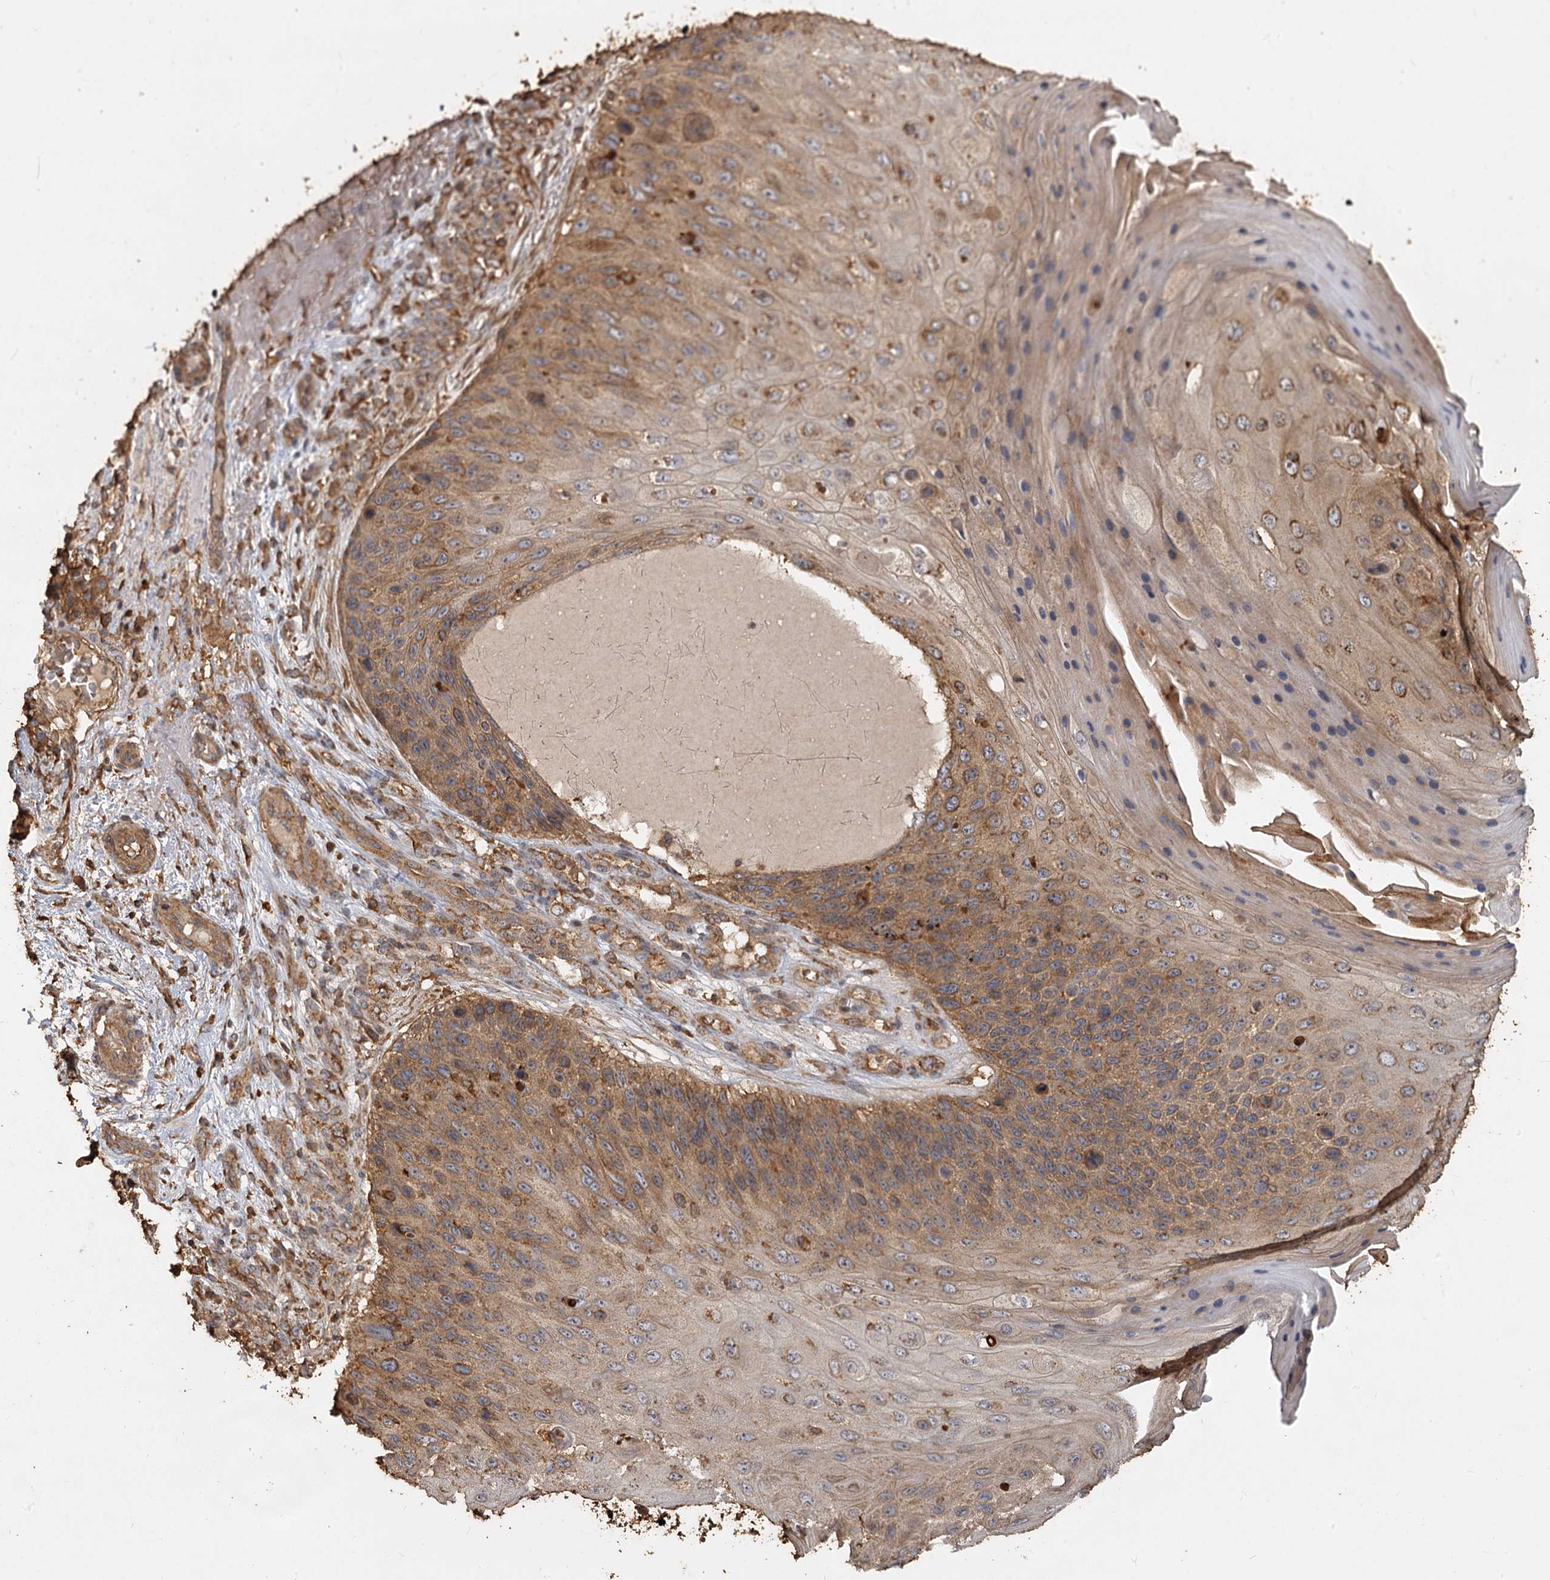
{"staining": {"intensity": "moderate", "quantity": ">75%", "location": "cytoplasmic/membranous"}, "tissue": "skin cancer", "cell_type": "Tumor cells", "image_type": "cancer", "snomed": [{"axis": "morphology", "description": "Squamous cell carcinoma, NOS"}, {"axis": "topography", "description": "Skin"}], "caption": "Immunohistochemistry (IHC) of skin squamous cell carcinoma exhibits medium levels of moderate cytoplasmic/membranous staining in about >75% of tumor cells.", "gene": "PIK3C2A", "patient": {"sex": "female", "age": 88}}